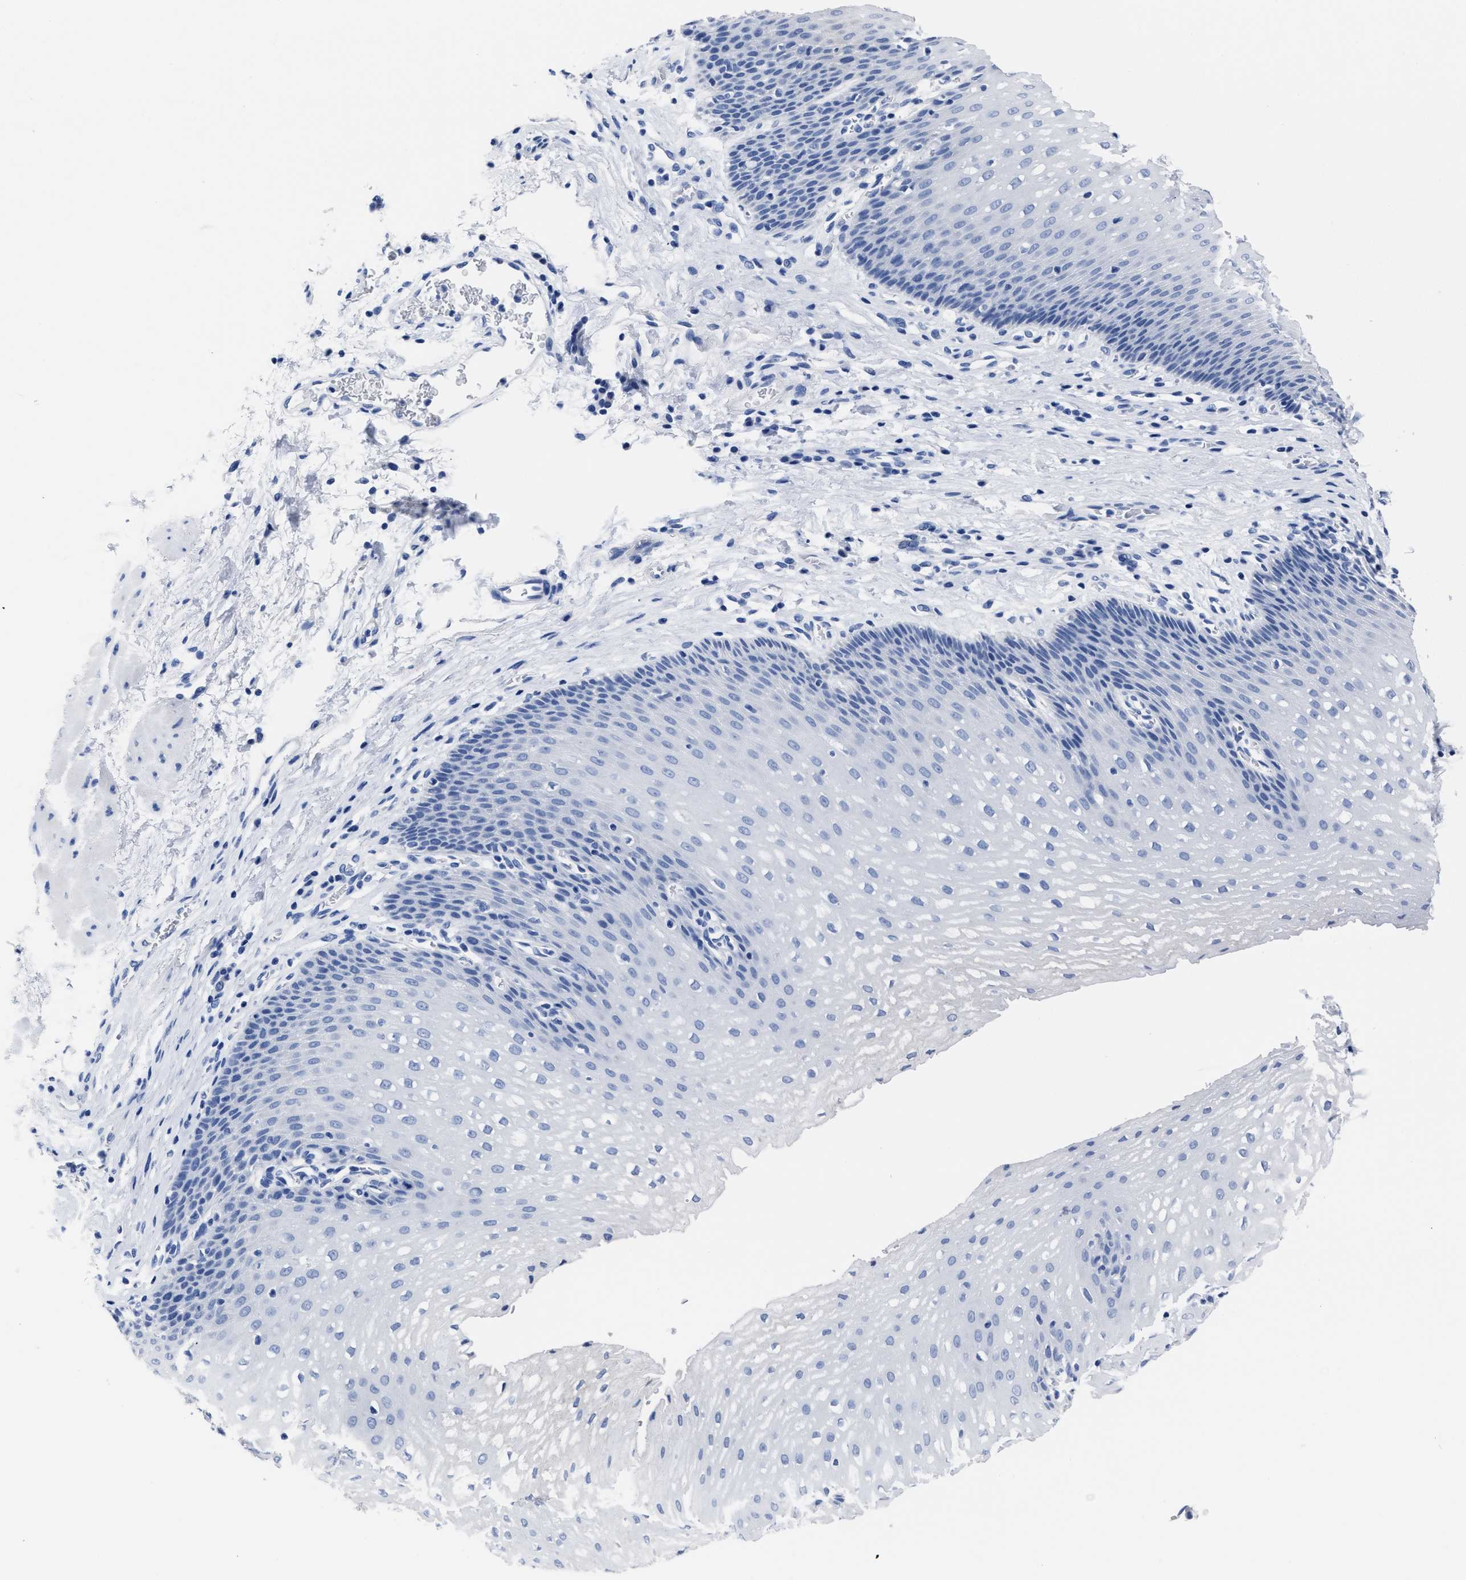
{"staining": {"intensity": "negative", "quantity": "none", "location": "none"}, "tissue": "esophagus", "cell_type": "Squamous epithelial cells", "image_type": "normal", "snomed": [{"axis": "morphology", "description": "Normal tissue, NOS"}, {"axis": "topography", "description": "Esophagus"}], "caption": "Immunohistochemical staining of benign human esophagus exhibits no significant staining in squamous epithelial cells. (DAB (3,3'-diaminobenzidine) immunohistochemistry (IHC) visualized using brightfield microscopy, high magnification).", "gene": "ALPG", "patient": {"sex": "male", "age": 48}}